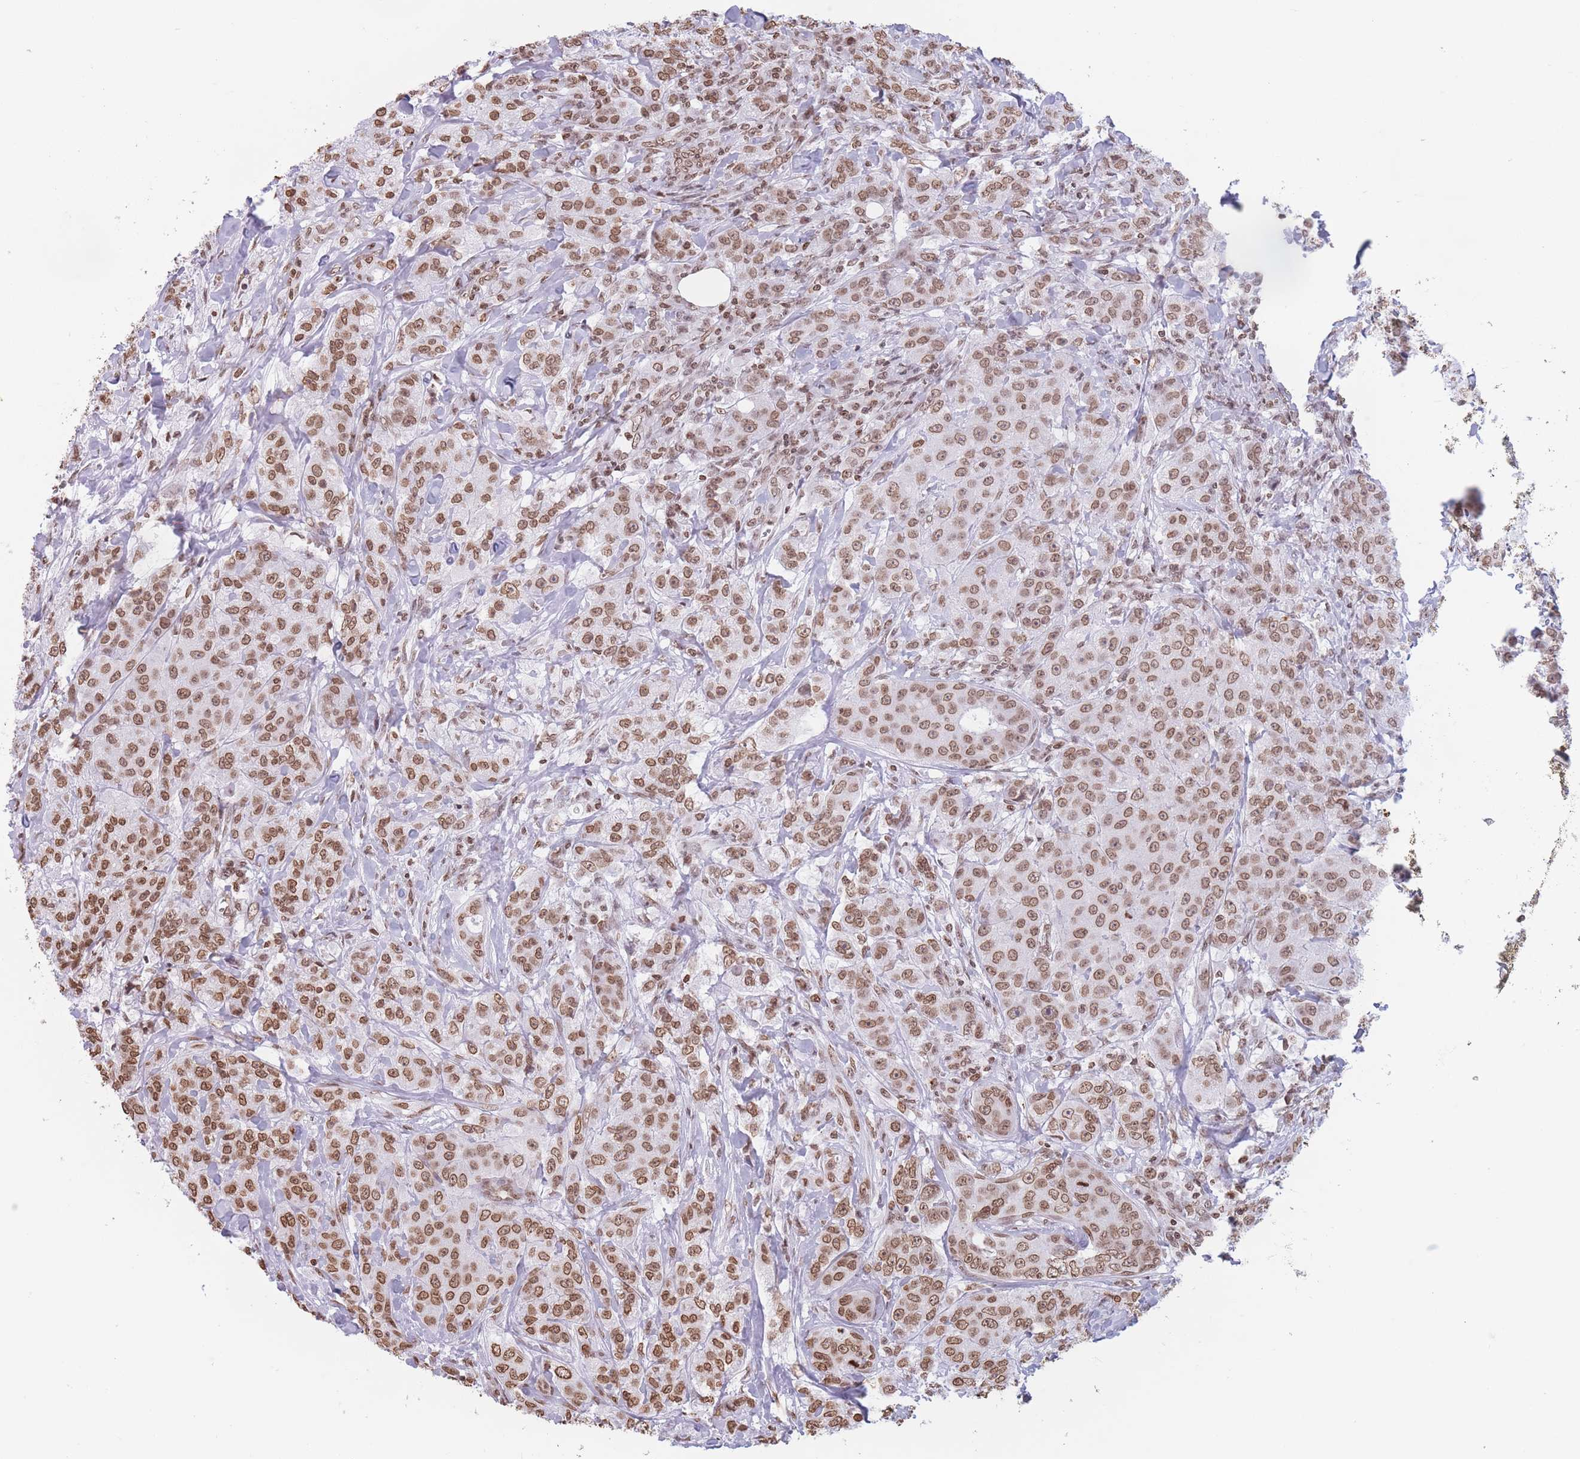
{"staining": {"intensity": "moderate", "quantity": ">75%", "location": "nuclear"}, "tissue": "breast cancer", "cell_type": "Tumor cells", "image_type": "cancer", "snomed": [{"axis": "morphology", "description": "Duct carcinoma"}, {"axis": "topography", "description": "Breast"}], "caption": "Immunohistochemistry of breast intraductal carcinoma displays medium levels of moderate nuclear staining in about >75% of tumor cells. (Stains: DAB in brown, nuclei in blue, Microscopy: brightfield microscopy at high magnification).", "gene": "RYK", "patient": {"sex": "female", "age": 43}}